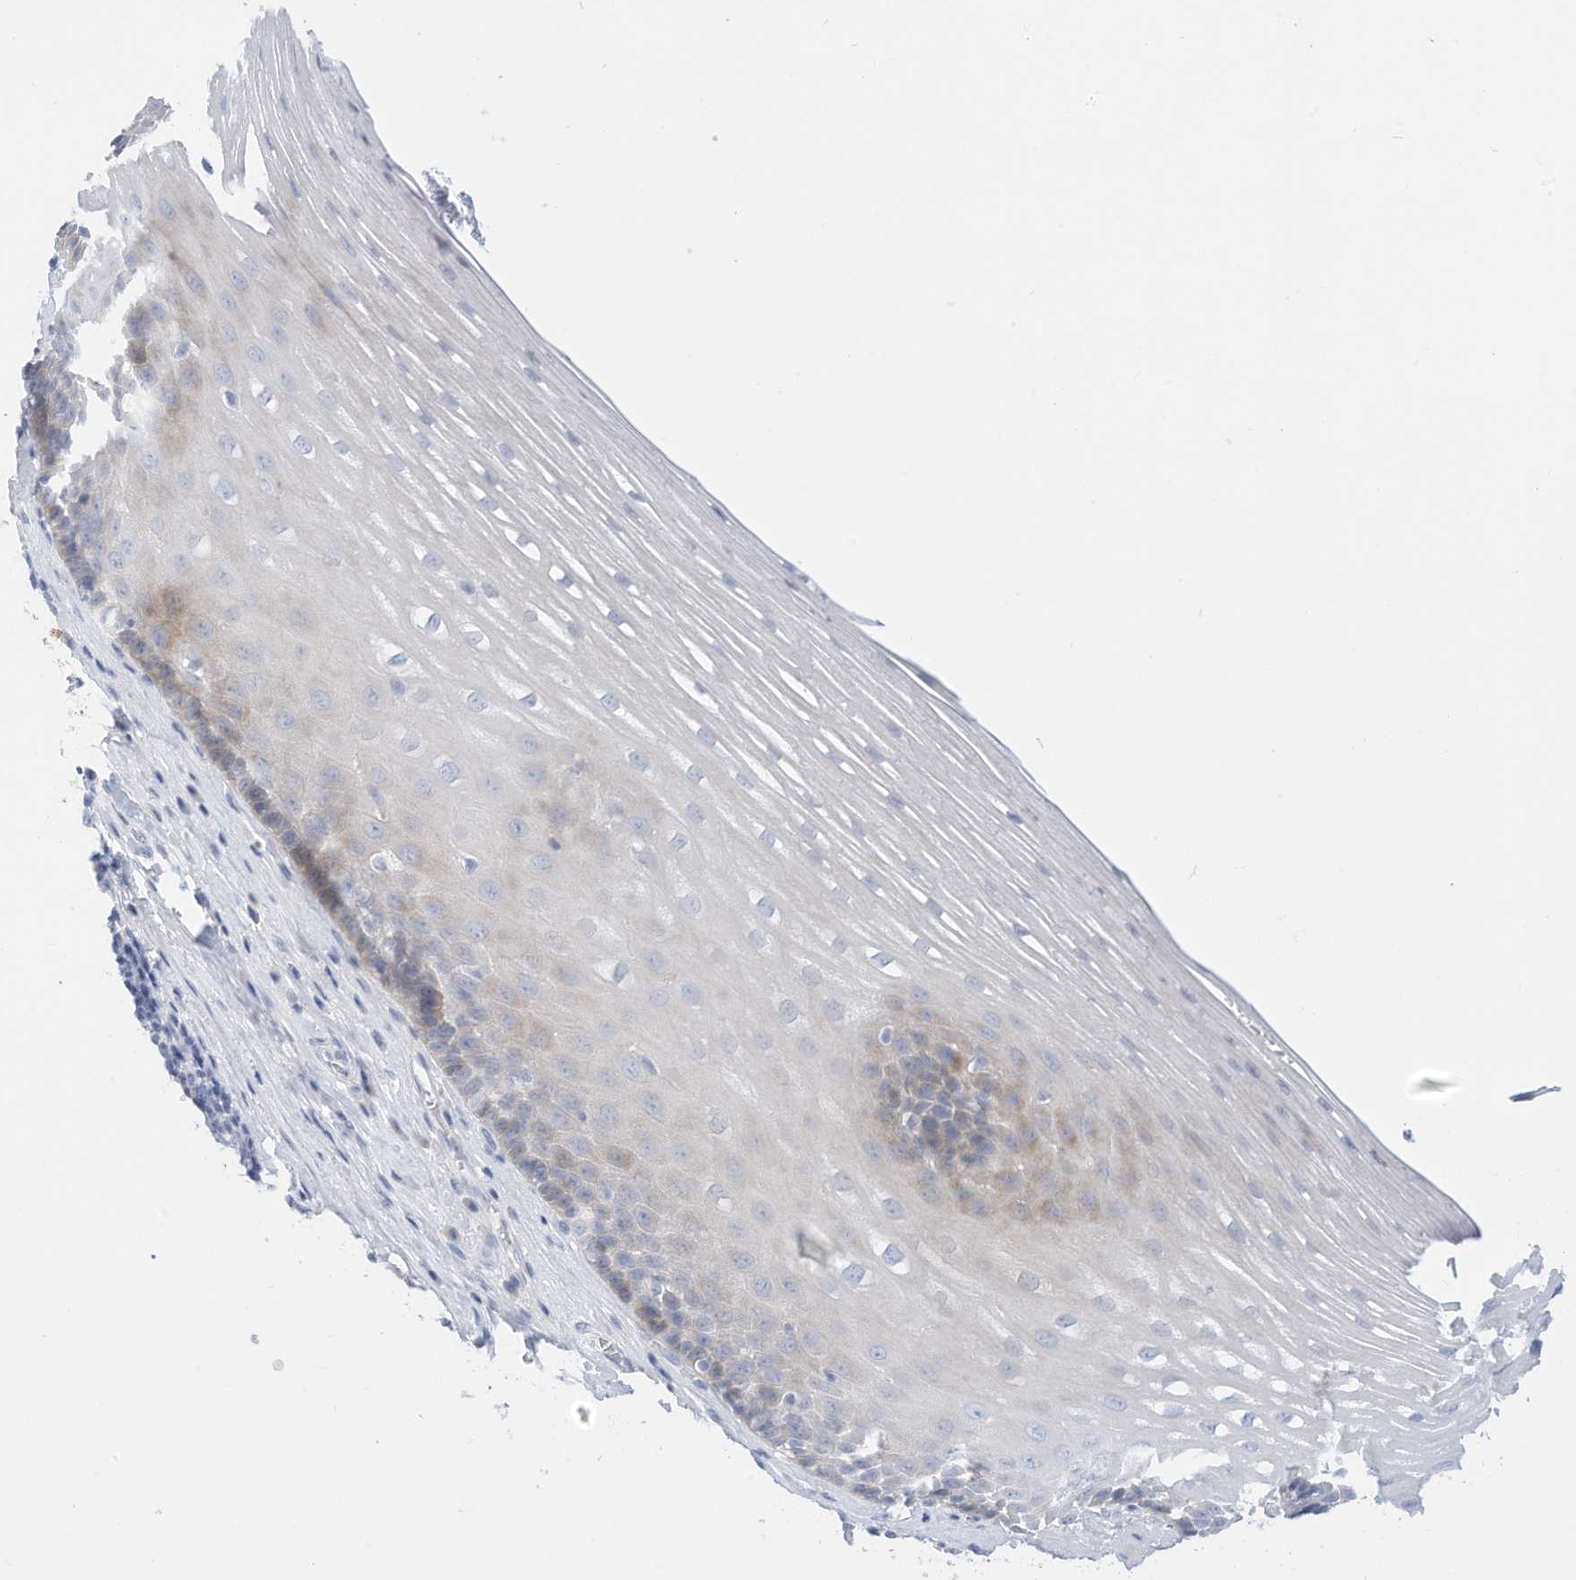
{"staining": {"intensity": "weak", "quantity": "<25%", "location": "cytoplasmic/membranous"}, "tissue": "esophagus", "cell_type": "Squamous epithelial cells", "image_type": "normal", "snomed": [{"axis": "morphology", "description": "Normal tissue, NOS"}, {"axis": "topography", "description": "Esophagus"}], "caption": "High power microscopy photomicrograph of an immunohistochemistry histopathology image of benign esophagus, revealing no significant expression in squamous epithelial cells.", "gene": "SPOCD1", "patient": {"sex": "male", "age": 62}}